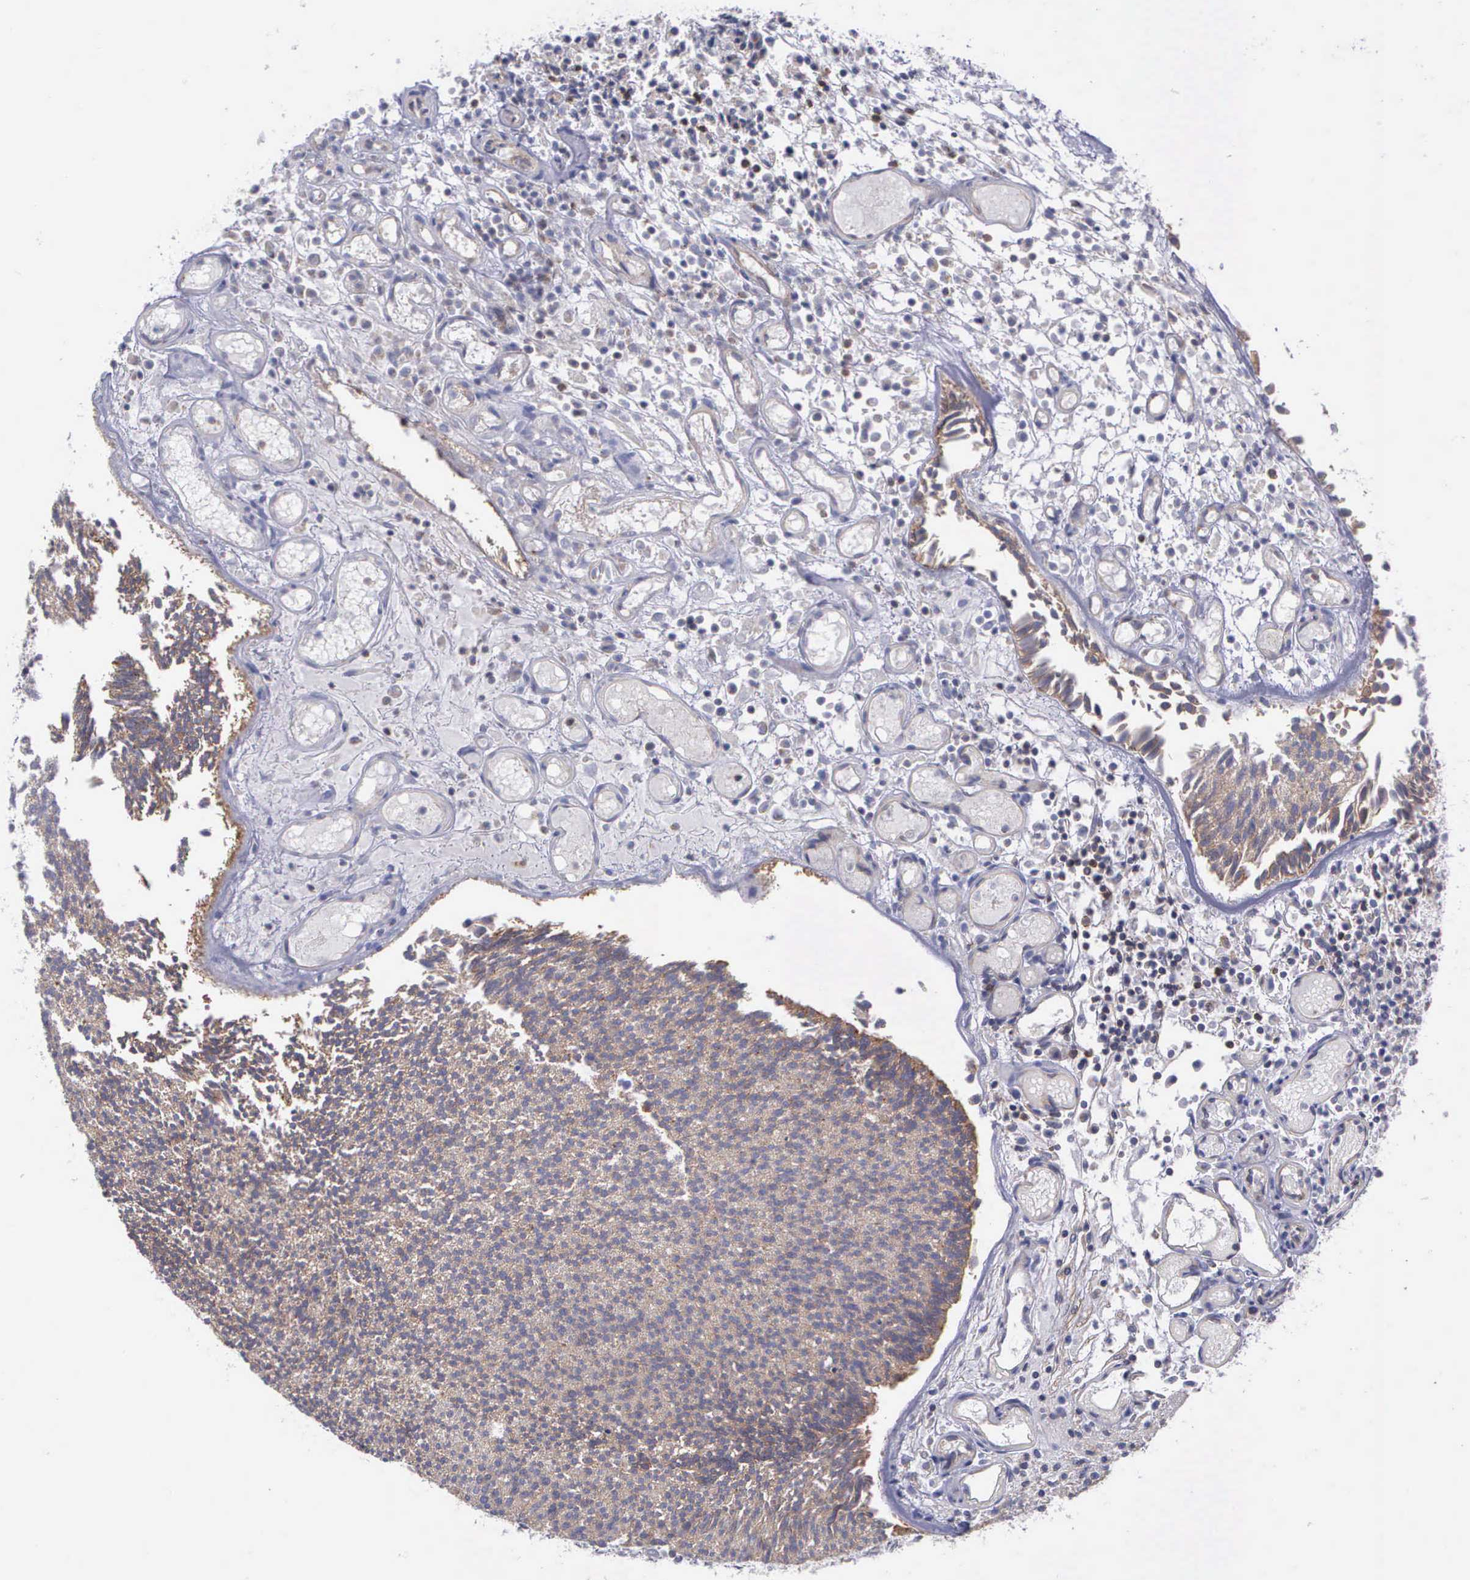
{"staining": {"intensity": "weak", "quantity": "<25%", "location": "cytoplasmic/membranous"}, "tissue": "urothelial cancer", "cell_type": "Tumor cells", "image_type": "cancer", "snomed": [{"axis": "morphology", "description": "Urothelial carcinoma, Low grade"}, {"axis": "topography", "description": "Urinary bladder"}], "caption": "Immunohistochemistry (IHC) histopathology image of human urothelial carcinoma (low-grade) stained for a protein (brown), which exhibits no positivity in tumor cells.", "gene": "MICAL3", "patient": {"sex": "male", "age": 85}}